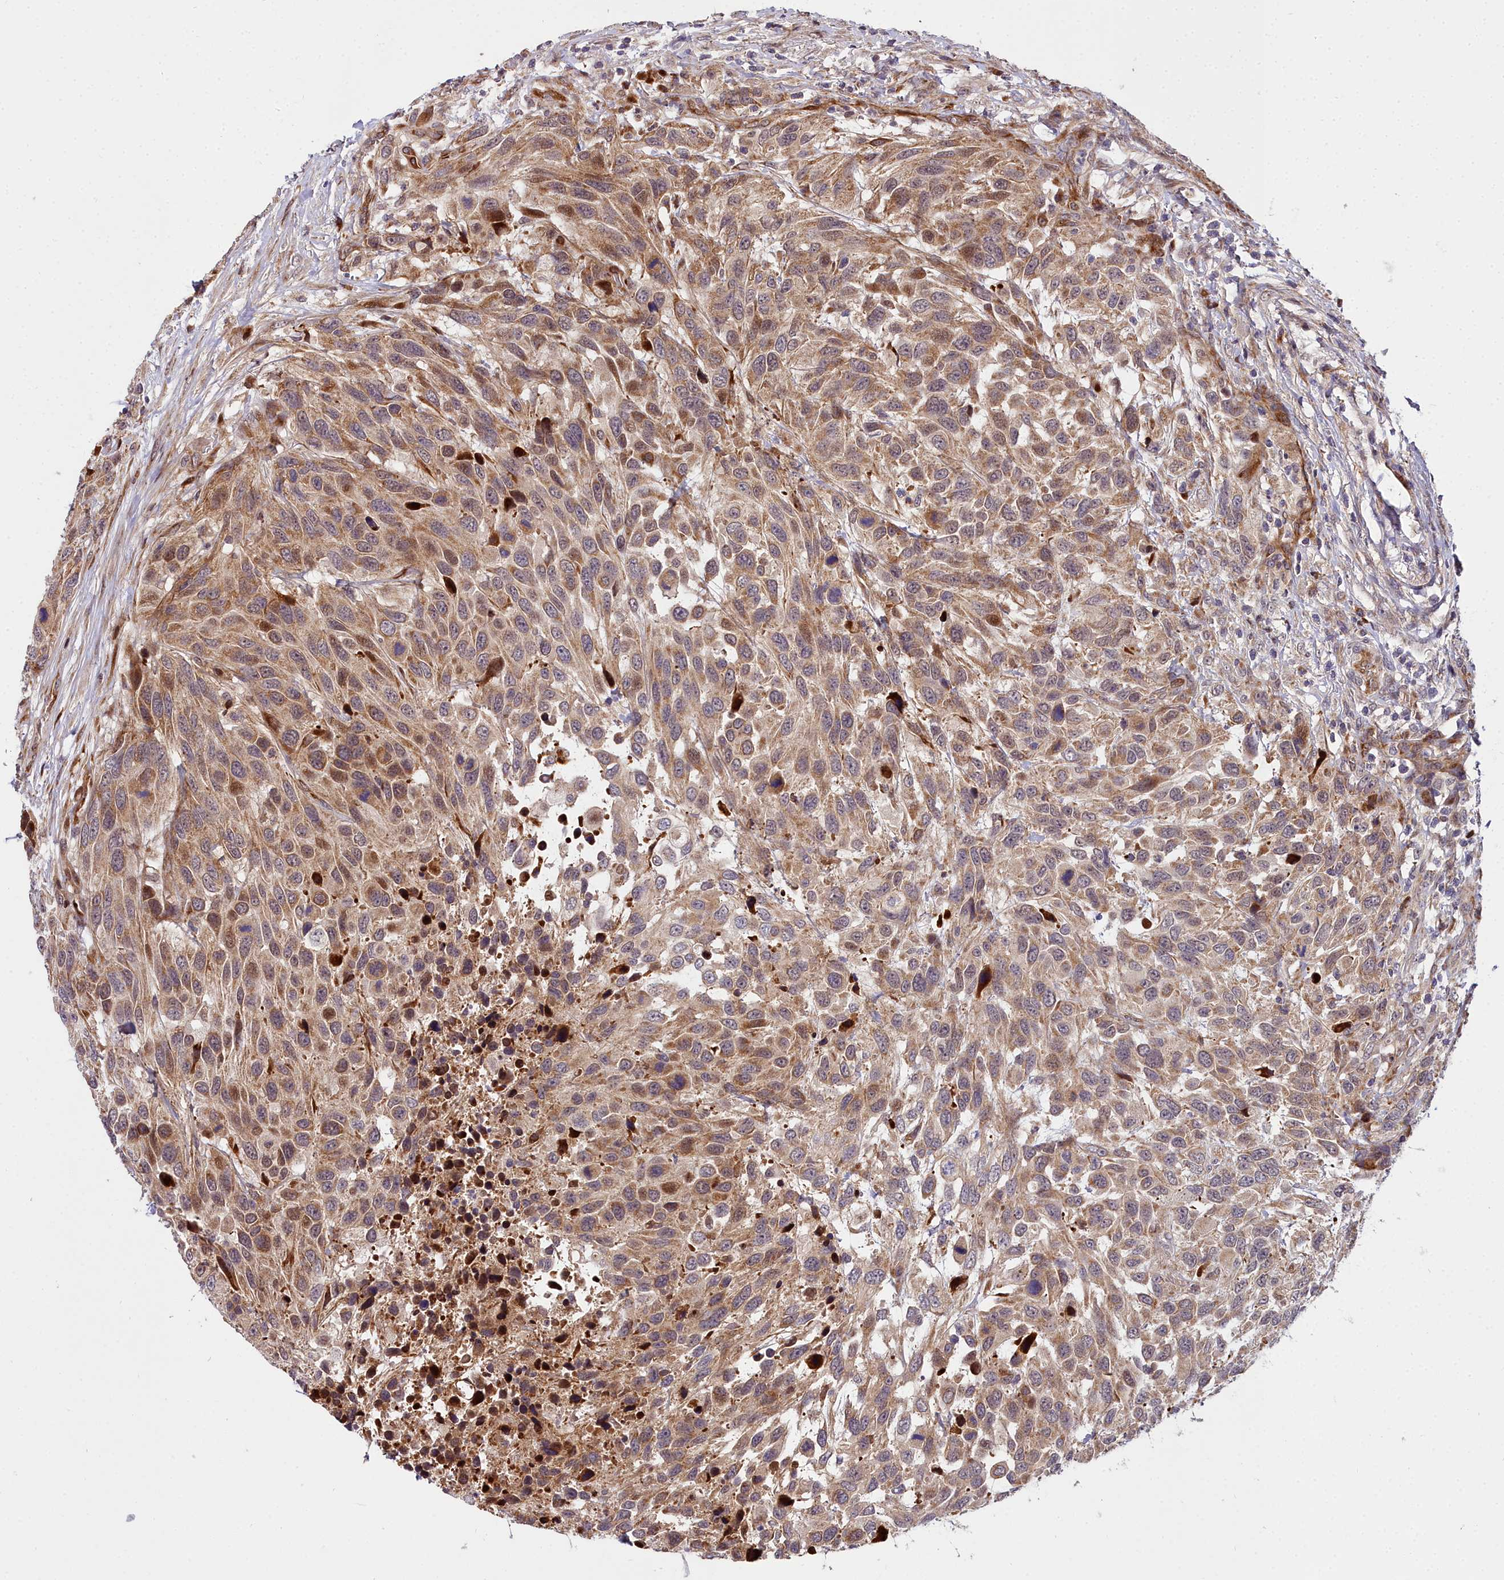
{"staining": {"intensity": "moderate", "quantity": ">75%", "location": "cytoplasmic/membranous,nuclear"}, "tissue": "urothelial cancer", "cell_type": "Tumor cells", "image_type": "cancer", "snomed": [{"axis": "morphology", "description": "Urothelial carcinoma, High grade"}, {"axis": "topography", "description": "Urinary bladder"}], "caption": "Immunohistochemical staining of urothelial cancer reveals moderate cytoplasmic/membranous and nuclear protein positivity in about >75% of tumor cells. (brown staining indicates protein expression, while blue staining denotes nuclei).", "gene": "MRPS11", "patient": {"sex": "female", "age": 70}}